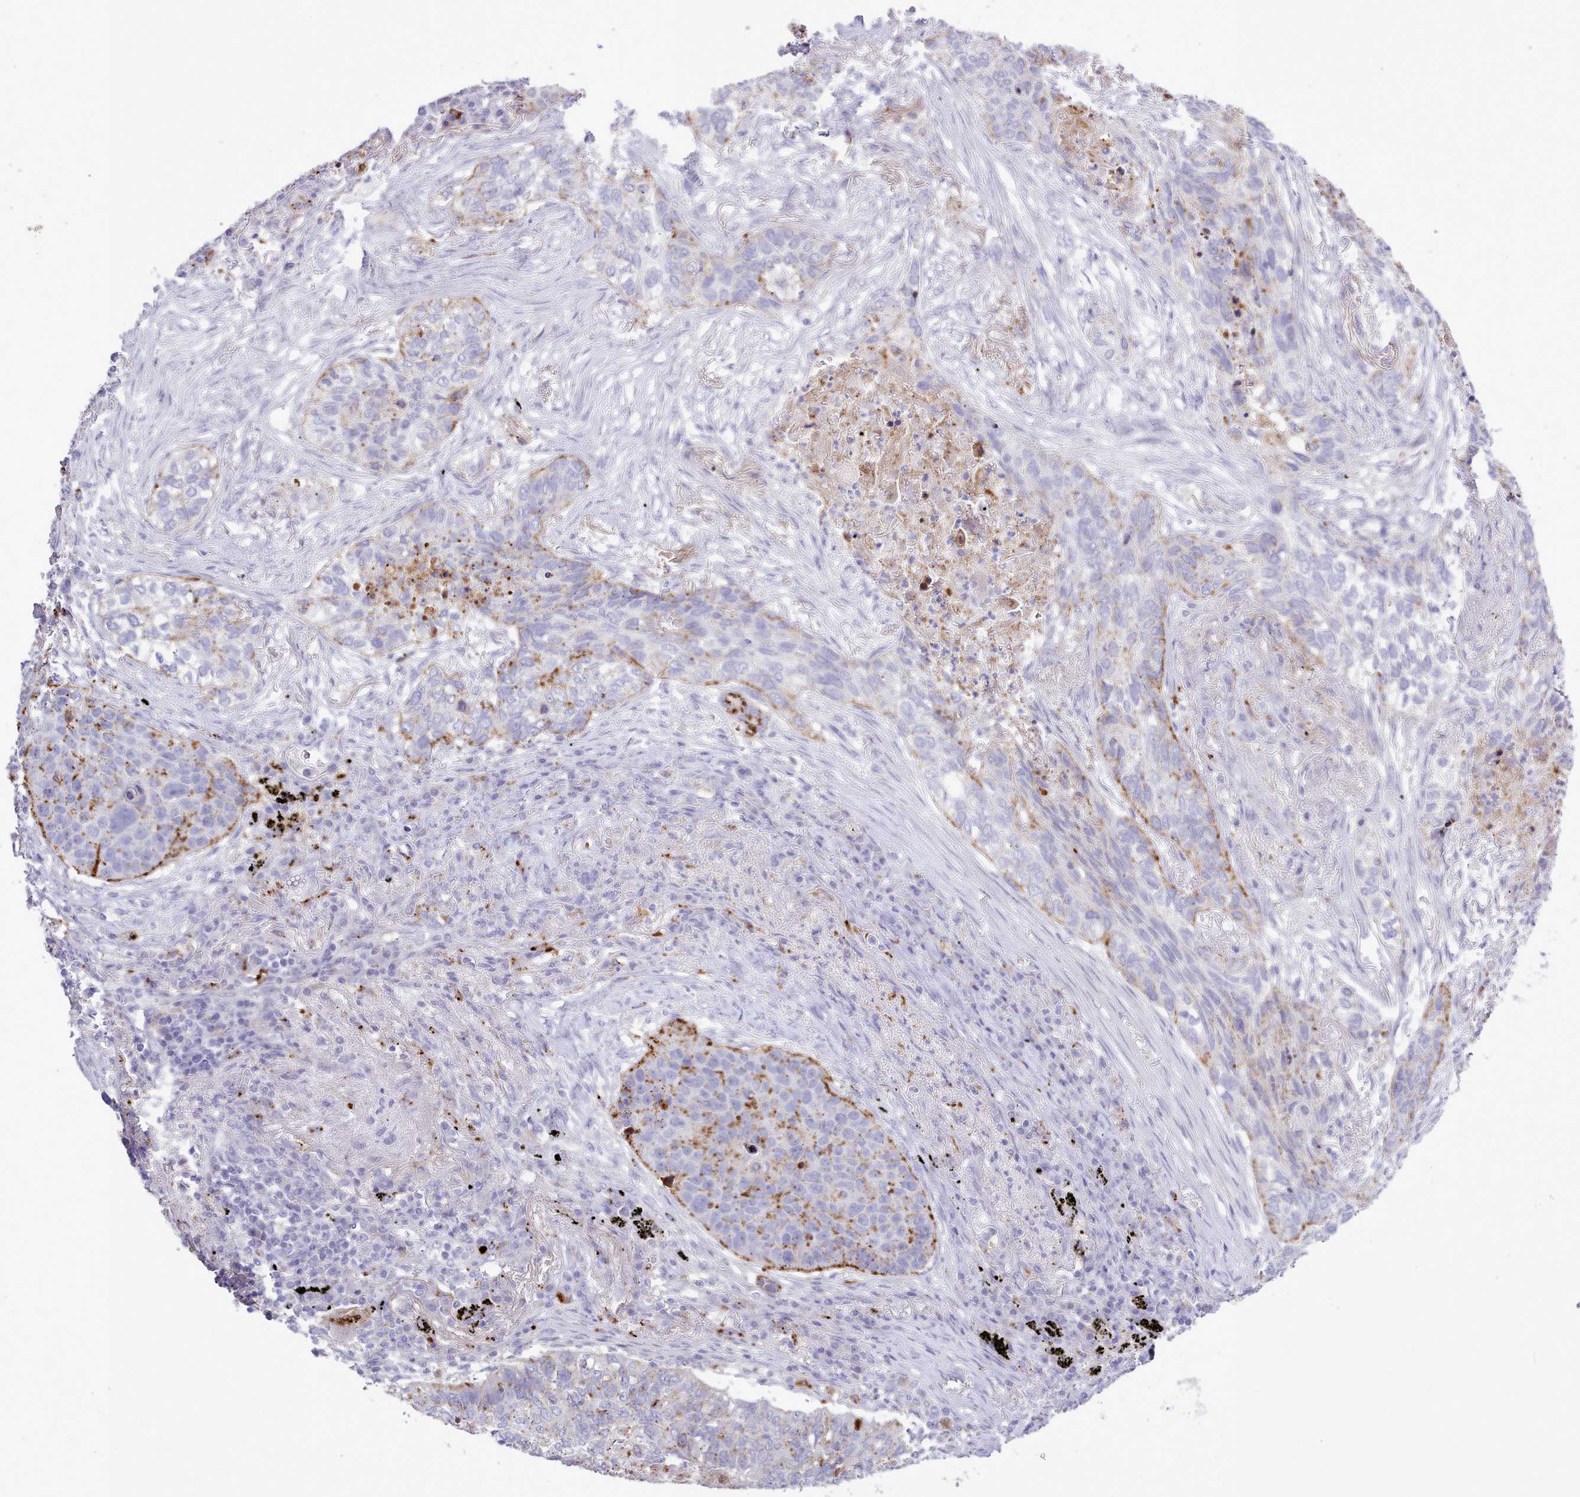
{"staining": {"intensity": "moderate", "quantity": "25%-75%", "location": "cytoplasmic/membranous"}, "tissue": "lung cancer", "cell_type": "Tumor cells", "image_type": "cancer", "snomed": [{"axis": "morphology", "description": "Squamous cell carcinoma, NOS"}, {"axis": "topography", "description": "Lung"}], "caption": "IHC micrograph of lung cancer stained for a protein (brown), which shows medium levels of moderate cytoplasmic/membranous staining in approximately 25%-75% of tumor cells.", "gene": "SRD5A1", "patient": {"sex": "female", "age": 63}}